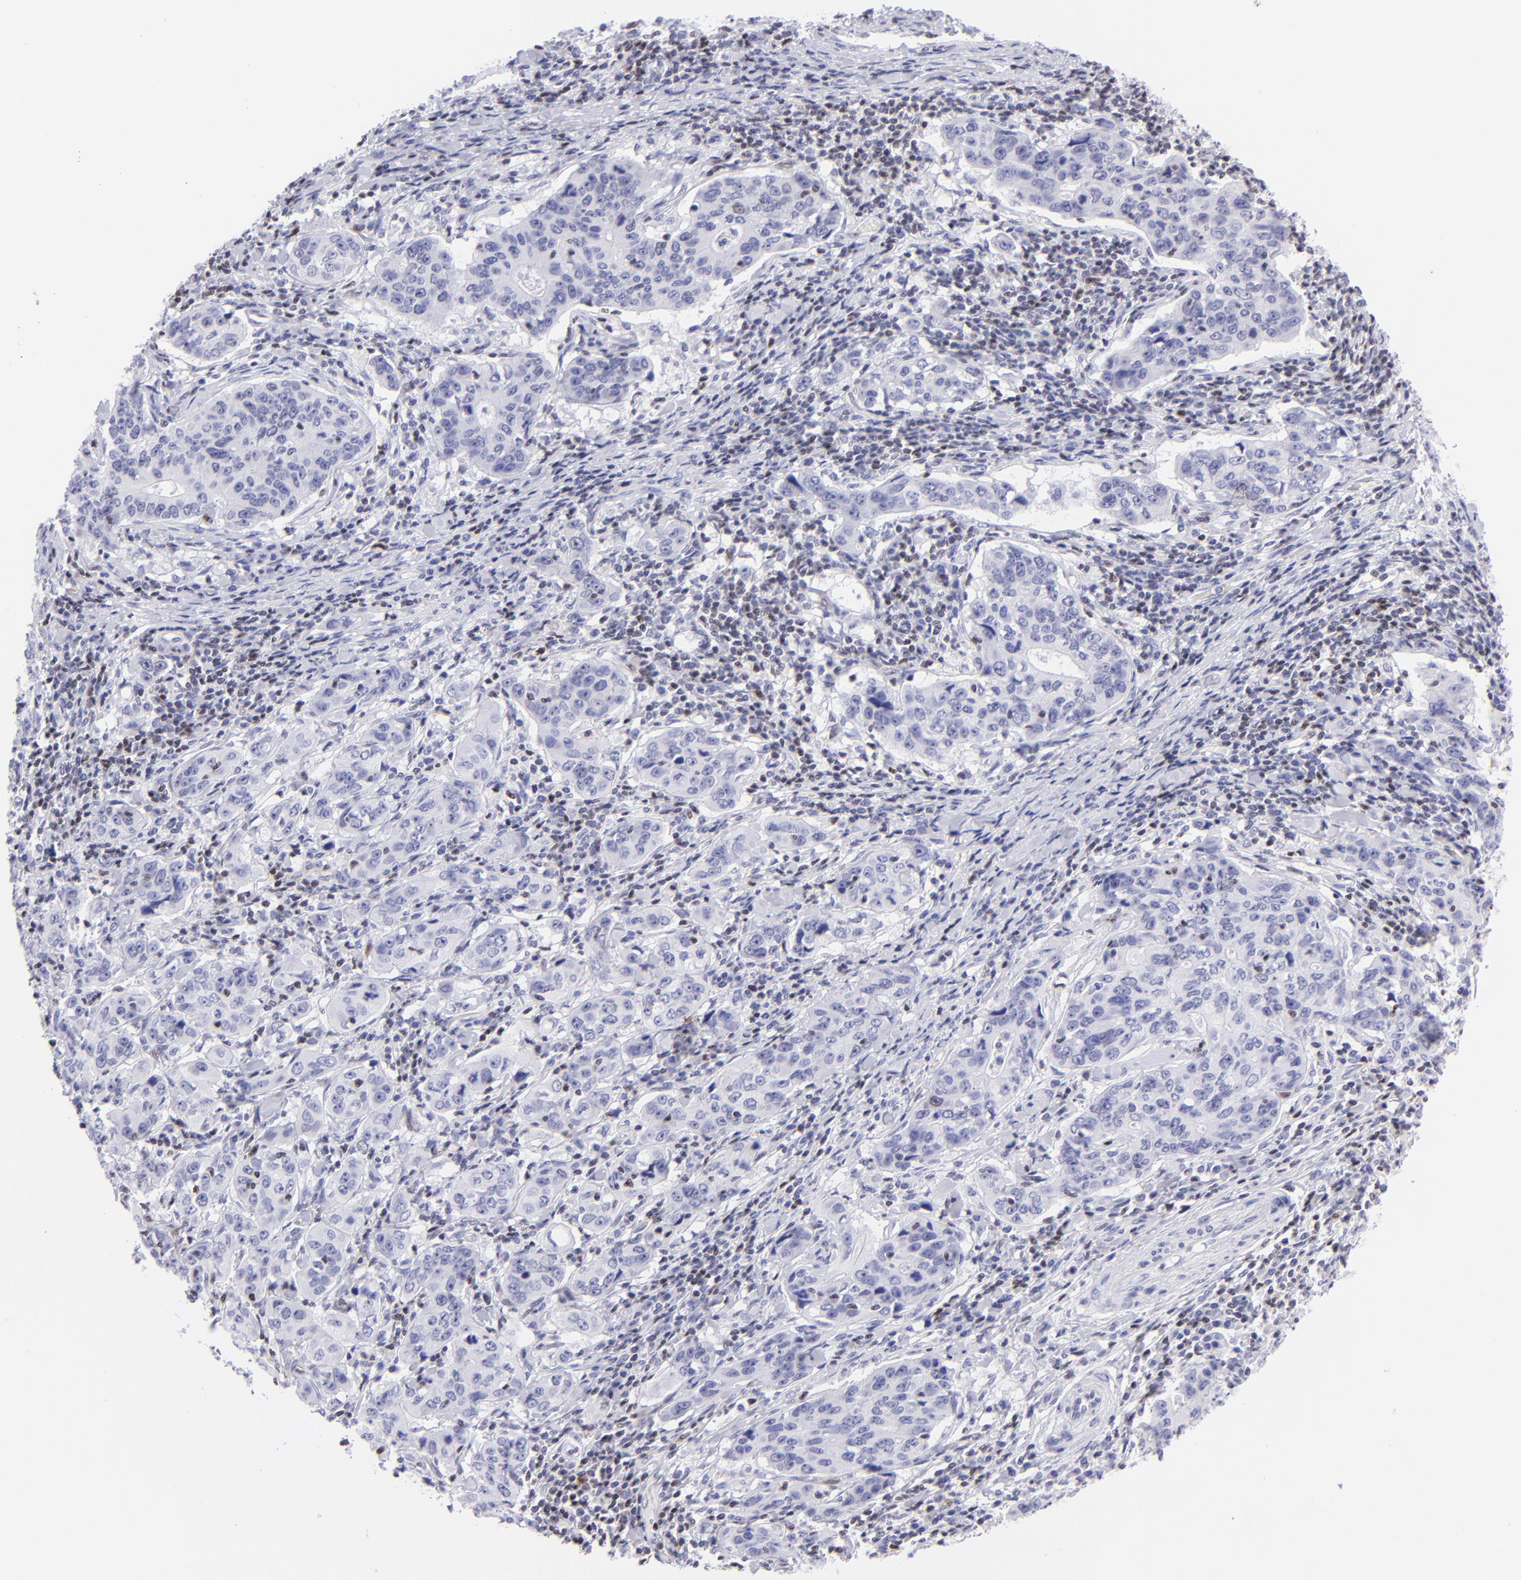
{"staining": {"intensity": "negative", "quantity": "none", "location": "none"}, "tissue": "stomach cancer", "cell_type": "Tumor cells", "image_type": "cancer", "snomed": [{"axis": "morphology", "description": "Adenocarcinoma, NOS"}, {"axis": "topography", "description": "Esophagus"}, {"axis": "topography", "description": "Stomach"}], "caption": "This is a histopathology image of IHC staining of stomach adenocarcinoma, which shows no positivity in tumor cells.", "gene": "ETS1", "patient": {"sex": "male", "age": 74}}